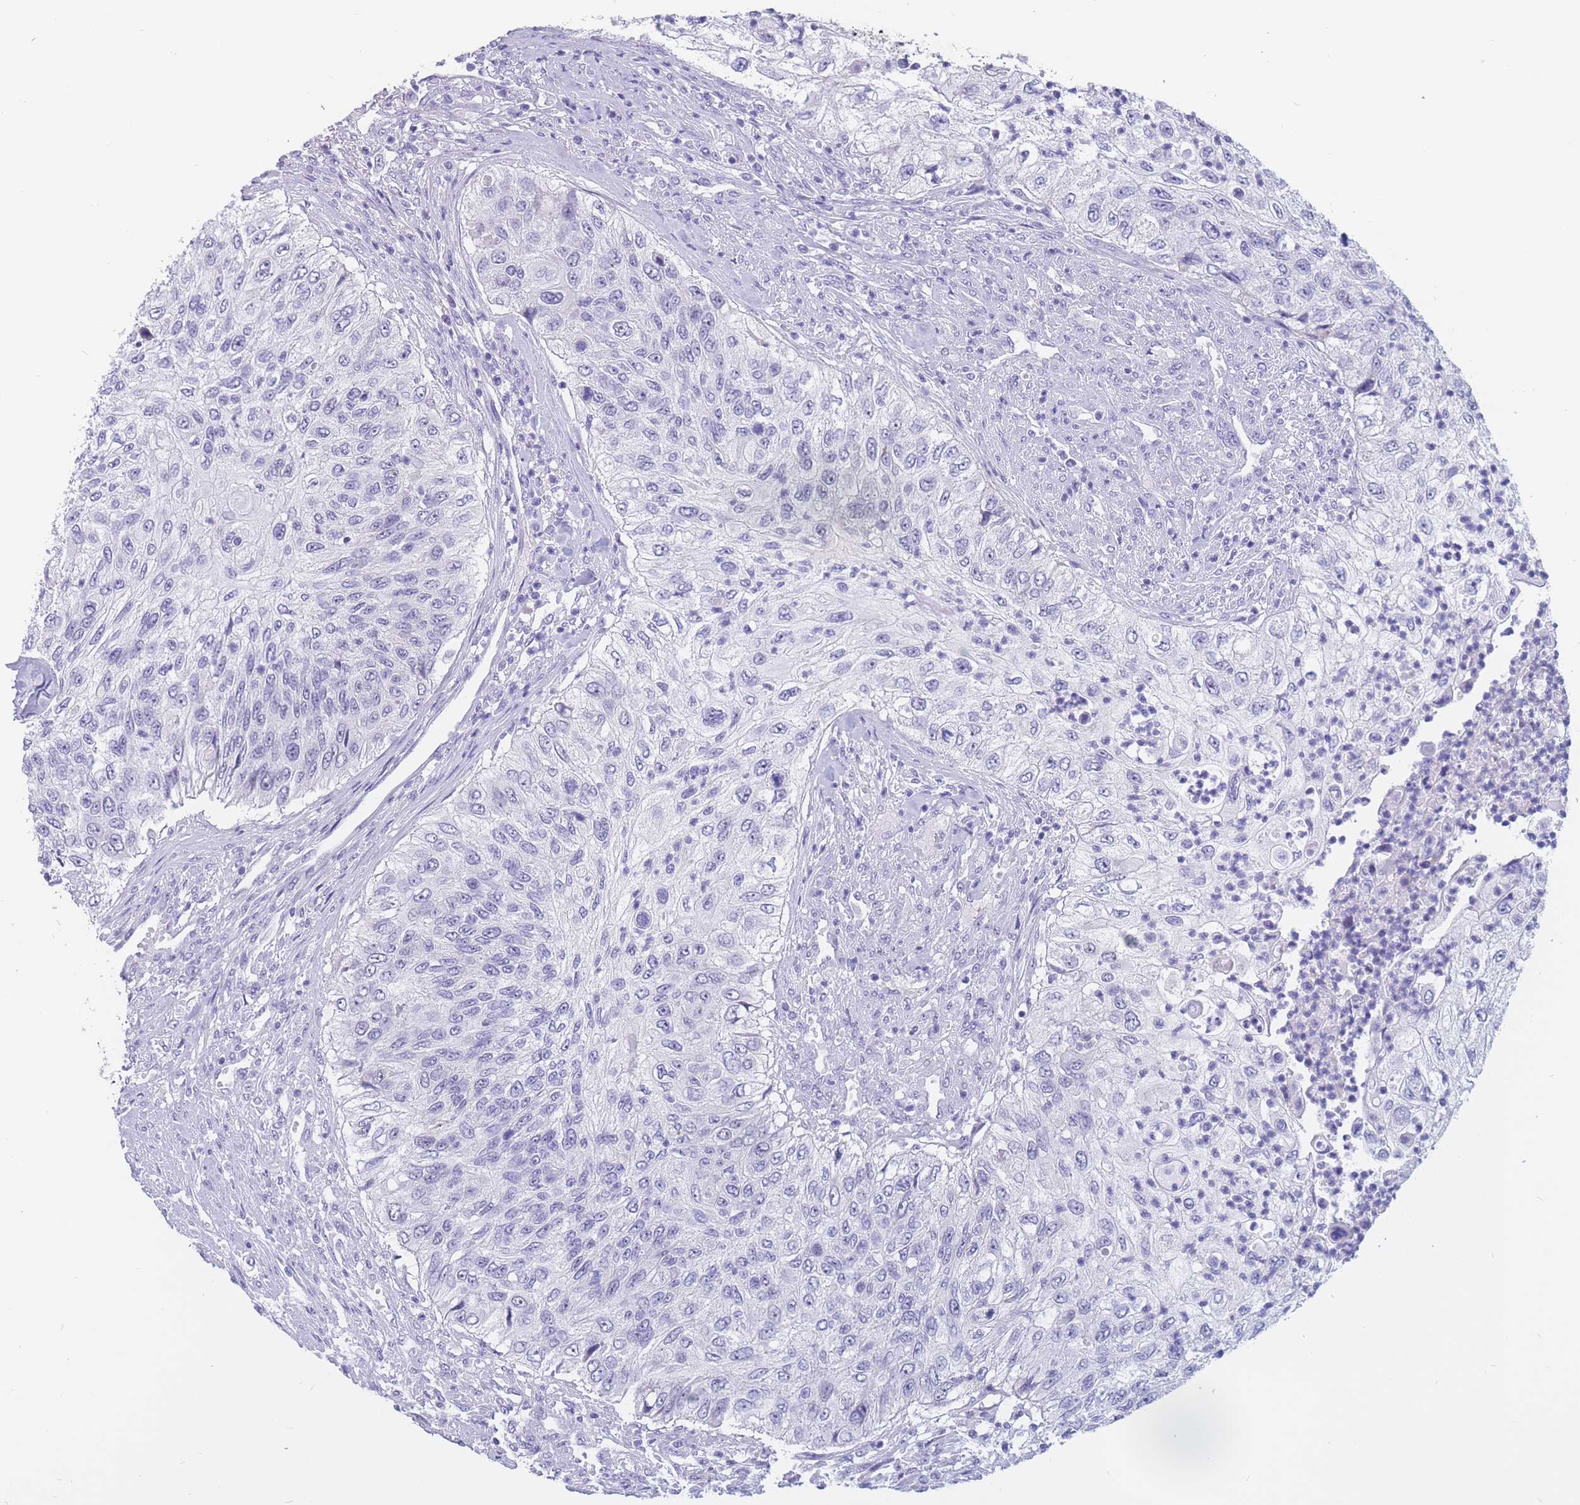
{"staining": {"intensity": "negative", "quantity": "none", "location": "none"}, "tissue": "urothelial cancer", "cell_type": "Tumor cells", "image_type": "cancer", "snomed": [{"axis": "morphology", "description": "Urothelial carcinoma, High grade"}, {"axis": "topography", "description": "Urinary bladder"}], "caption": "Immunohistochemistry image of human urothelial cancer stained for a protein (brown), which shows no expression in tumor cells.", "gene": "BOP1", "patient": {"sex": "female", "age": 60}}